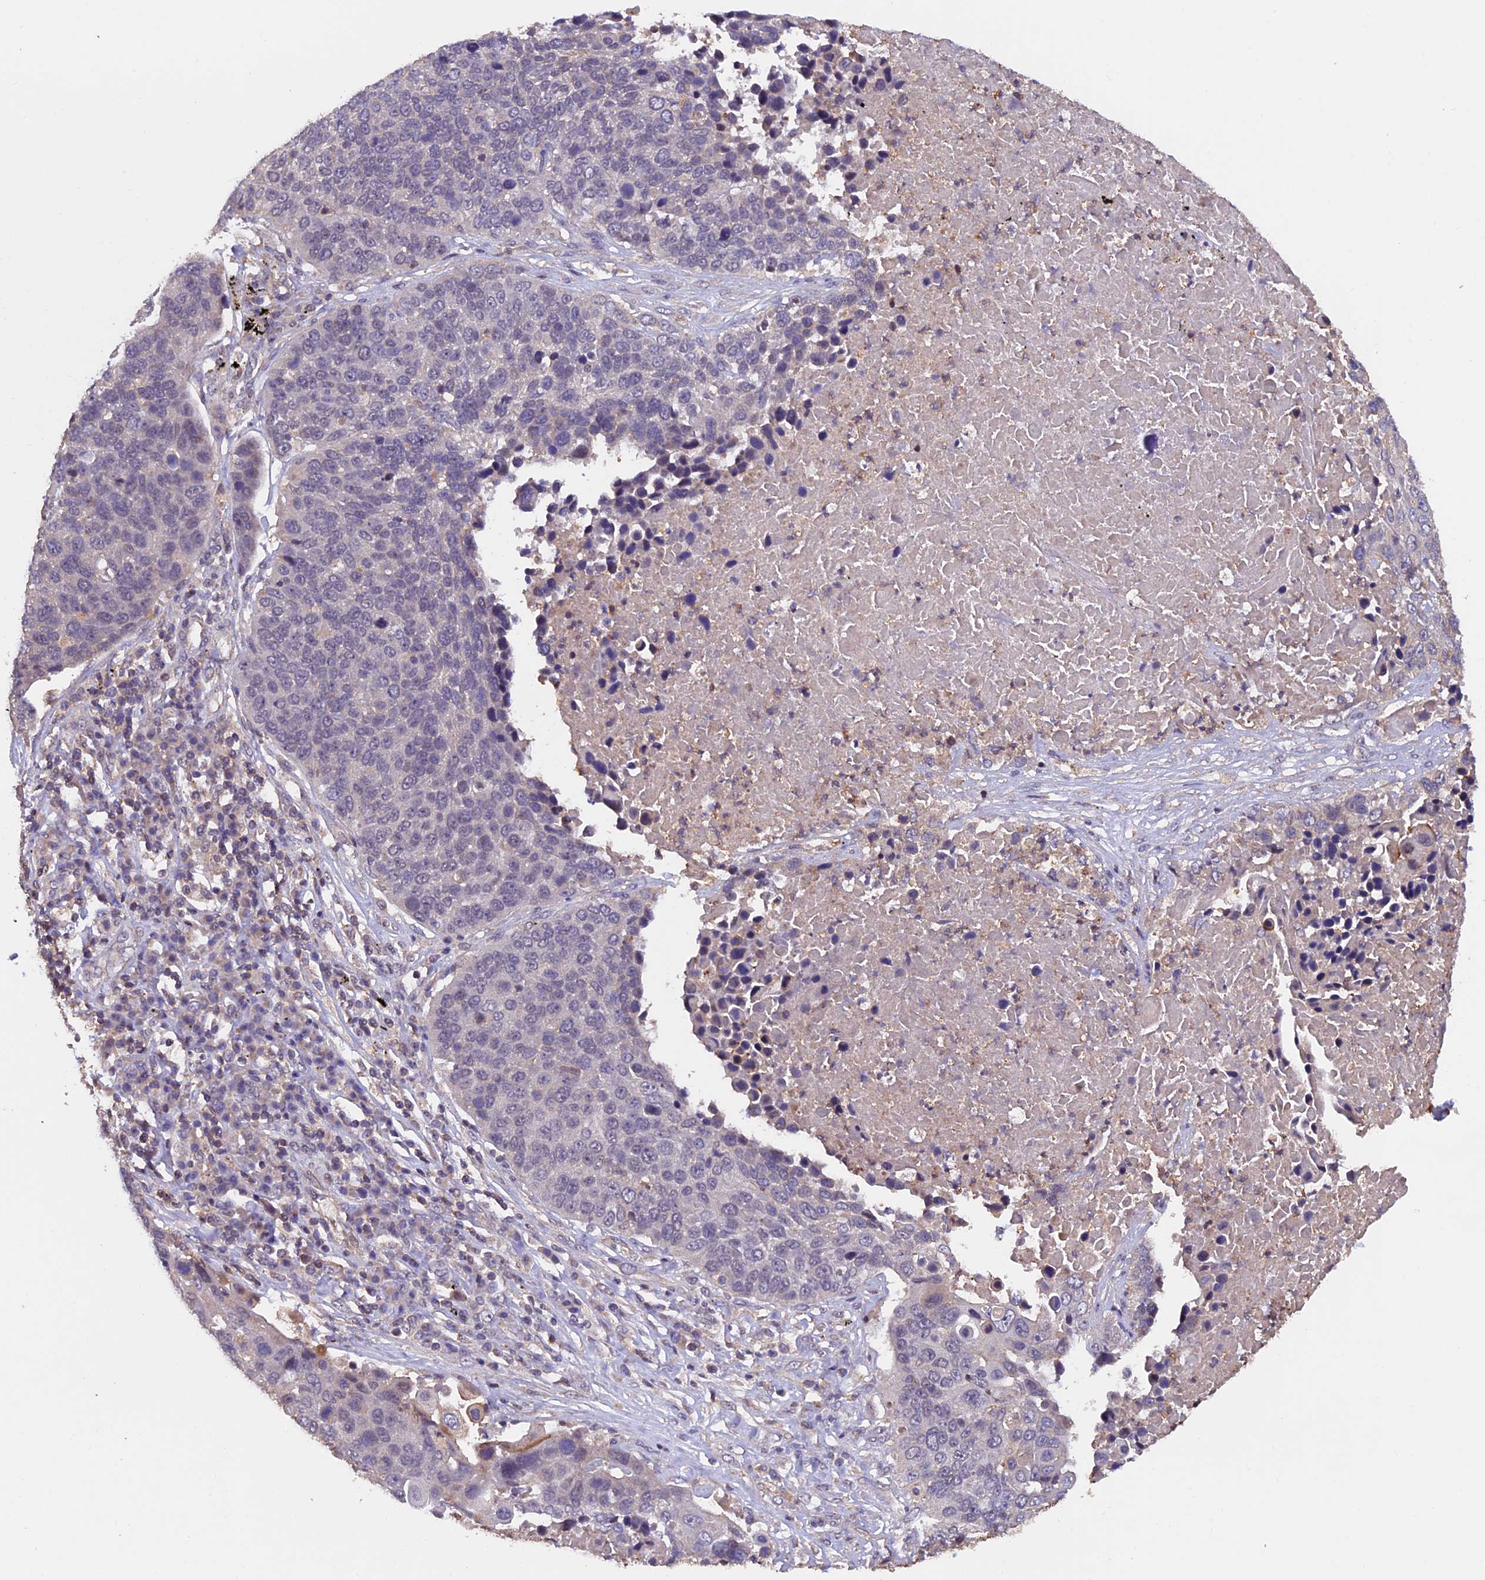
{"staining": {"intensity": "negative", "quantity": "none", "location": "none"}, "tissue": "lung cancer", "cell_type": "Tumor cells", "image_type": "cancer", "snomed": [{"axis": "morphology", "description": "Squamous cell carcinoma, NOS"}, {"axis": "topography", "description": "Lung"}], "caption": "Lung squamous cell carcinoma was stained to show a protein in brown. There is no significant expression in tumor cells. The staining is performed using DAB (3,3'-diaminobenzidine) brown chromogen with nuclei counter-stained in using hematoxylin.", "gene": "PKD2L2", "patient": {"sex": "male", "age": 66}}